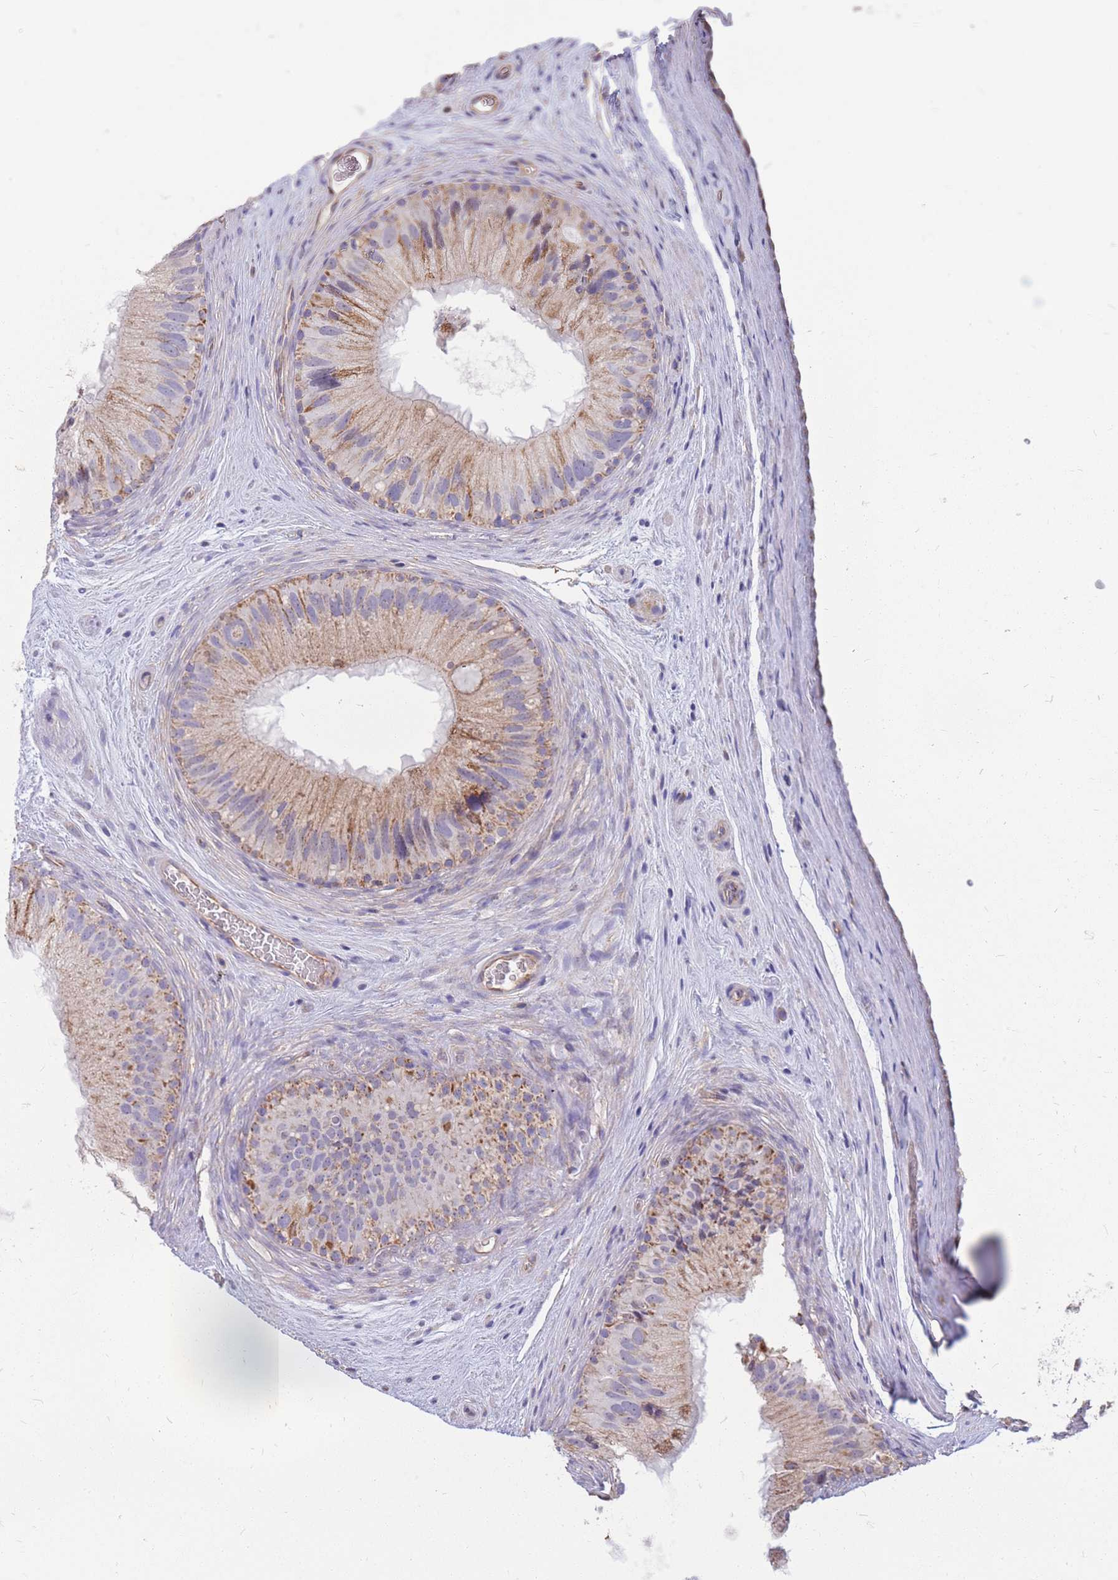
{"staining": {"intensity": "weak", "quantity": "25%-75%", "location": "cytoplasmic/membranous"}, "tissue": "epididymis", "cell_type": "Glandular cells", "image_type": "normal", "snomed": [{"axis": "morphology", "description": "Normal tissue, NOS"}, {"axis": "topography", "description": "Epididymis"}], "caption": "Immunohistochemistry photomicrograph of benign epididymis: human epididymis stained using immunohistochemistry shows low levels of weak protein expression localized specifically in the cytoplasmic/membranous of glandular cells, appearing as a cytoplasmic/membranous brown color.", "gene": "MRPS9", "patient": {"sex": "male", "age": 50}}